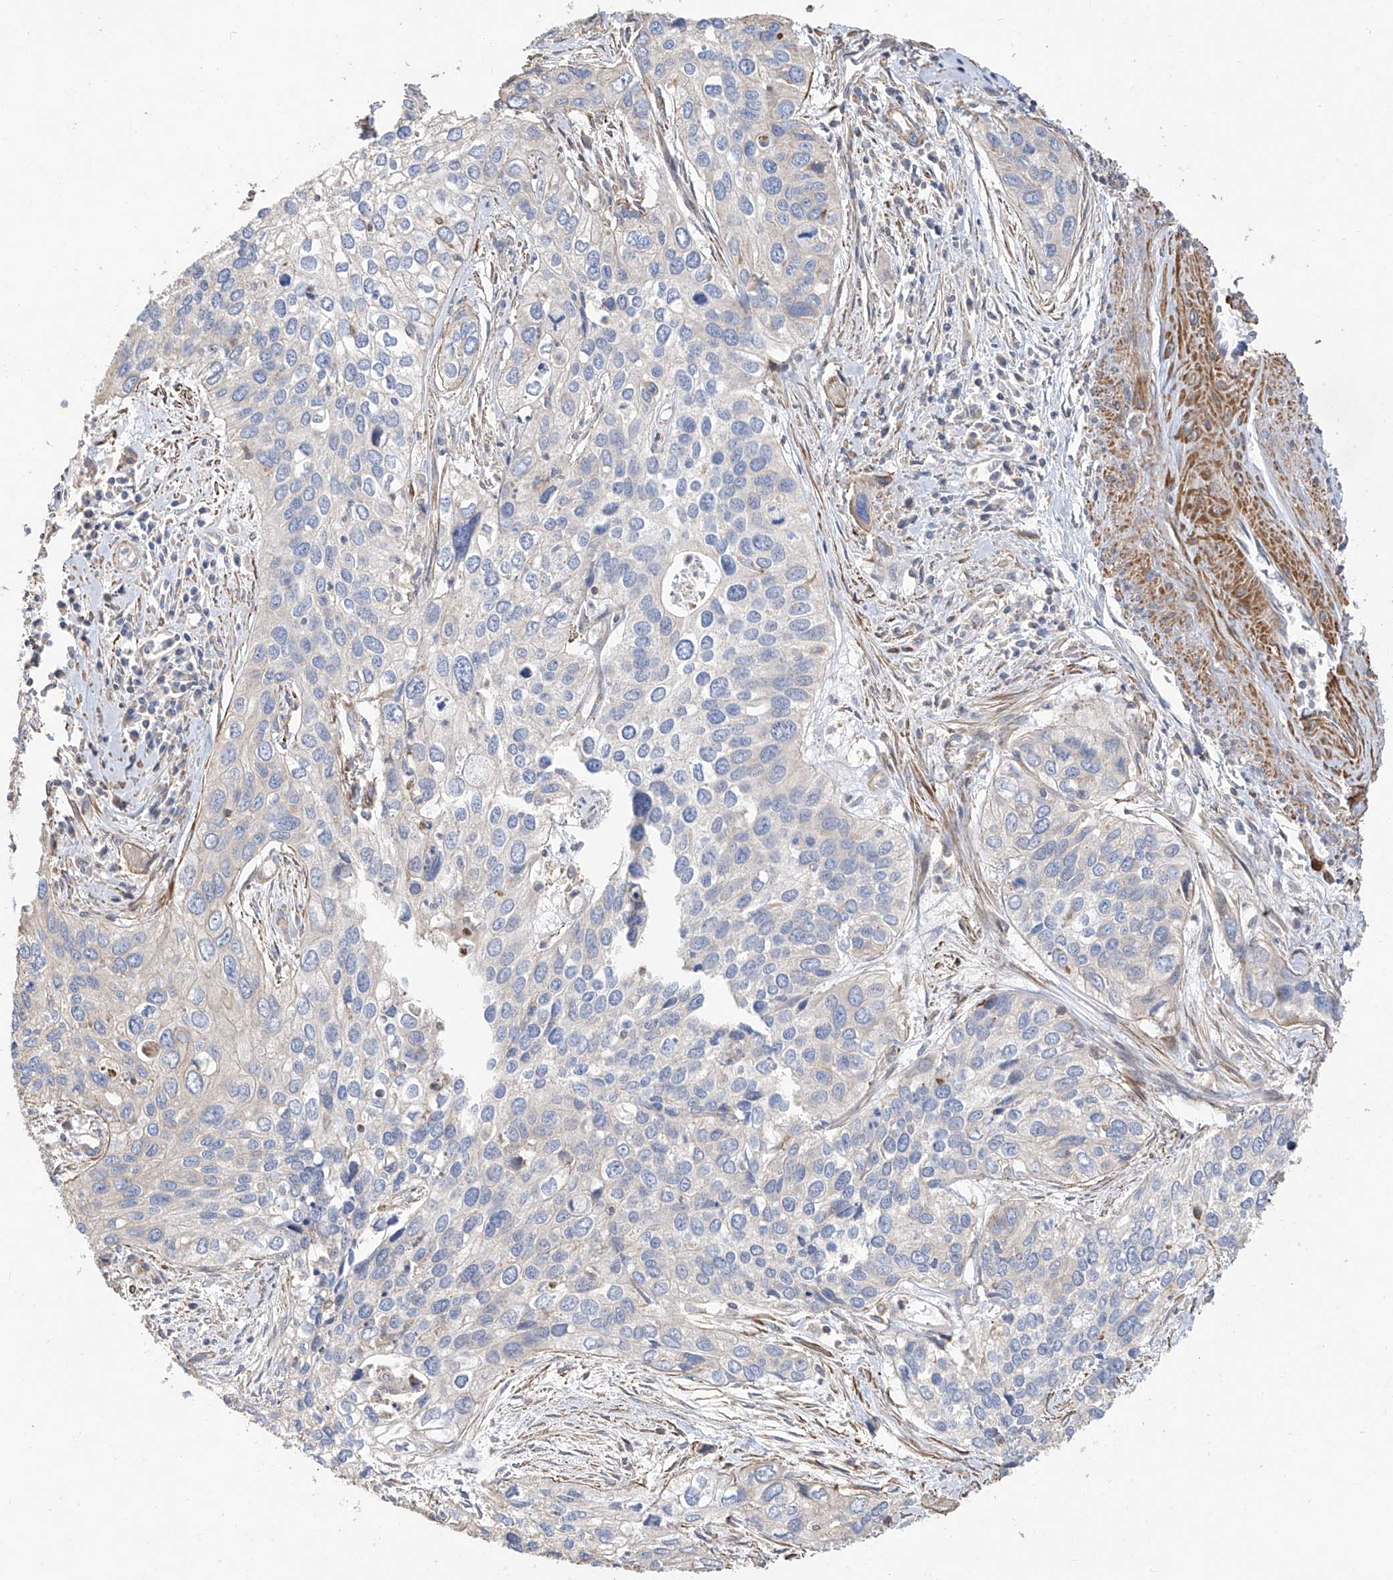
{"staining": {"intensity": "negative", "quantity": "none", "location": "none"}, "tissue": "cervical cancer", "cell_type": "Tumor cells", "image_type": "cancer", "snomed": [{"axis": "morphology", "description": "Squamous cell carcinoma, NOS"}, {"axis": "topography", "description": "Cervix"}], "caption": "Tumor cells are negative for protein expression in human cervical cancer (squamous cell carcinoma). (Brightfield microscopy of DAB immunohistochemistry at high magnification).", "gene": "SLC43A3", "patient": {"sex": "female", "age": 55}}